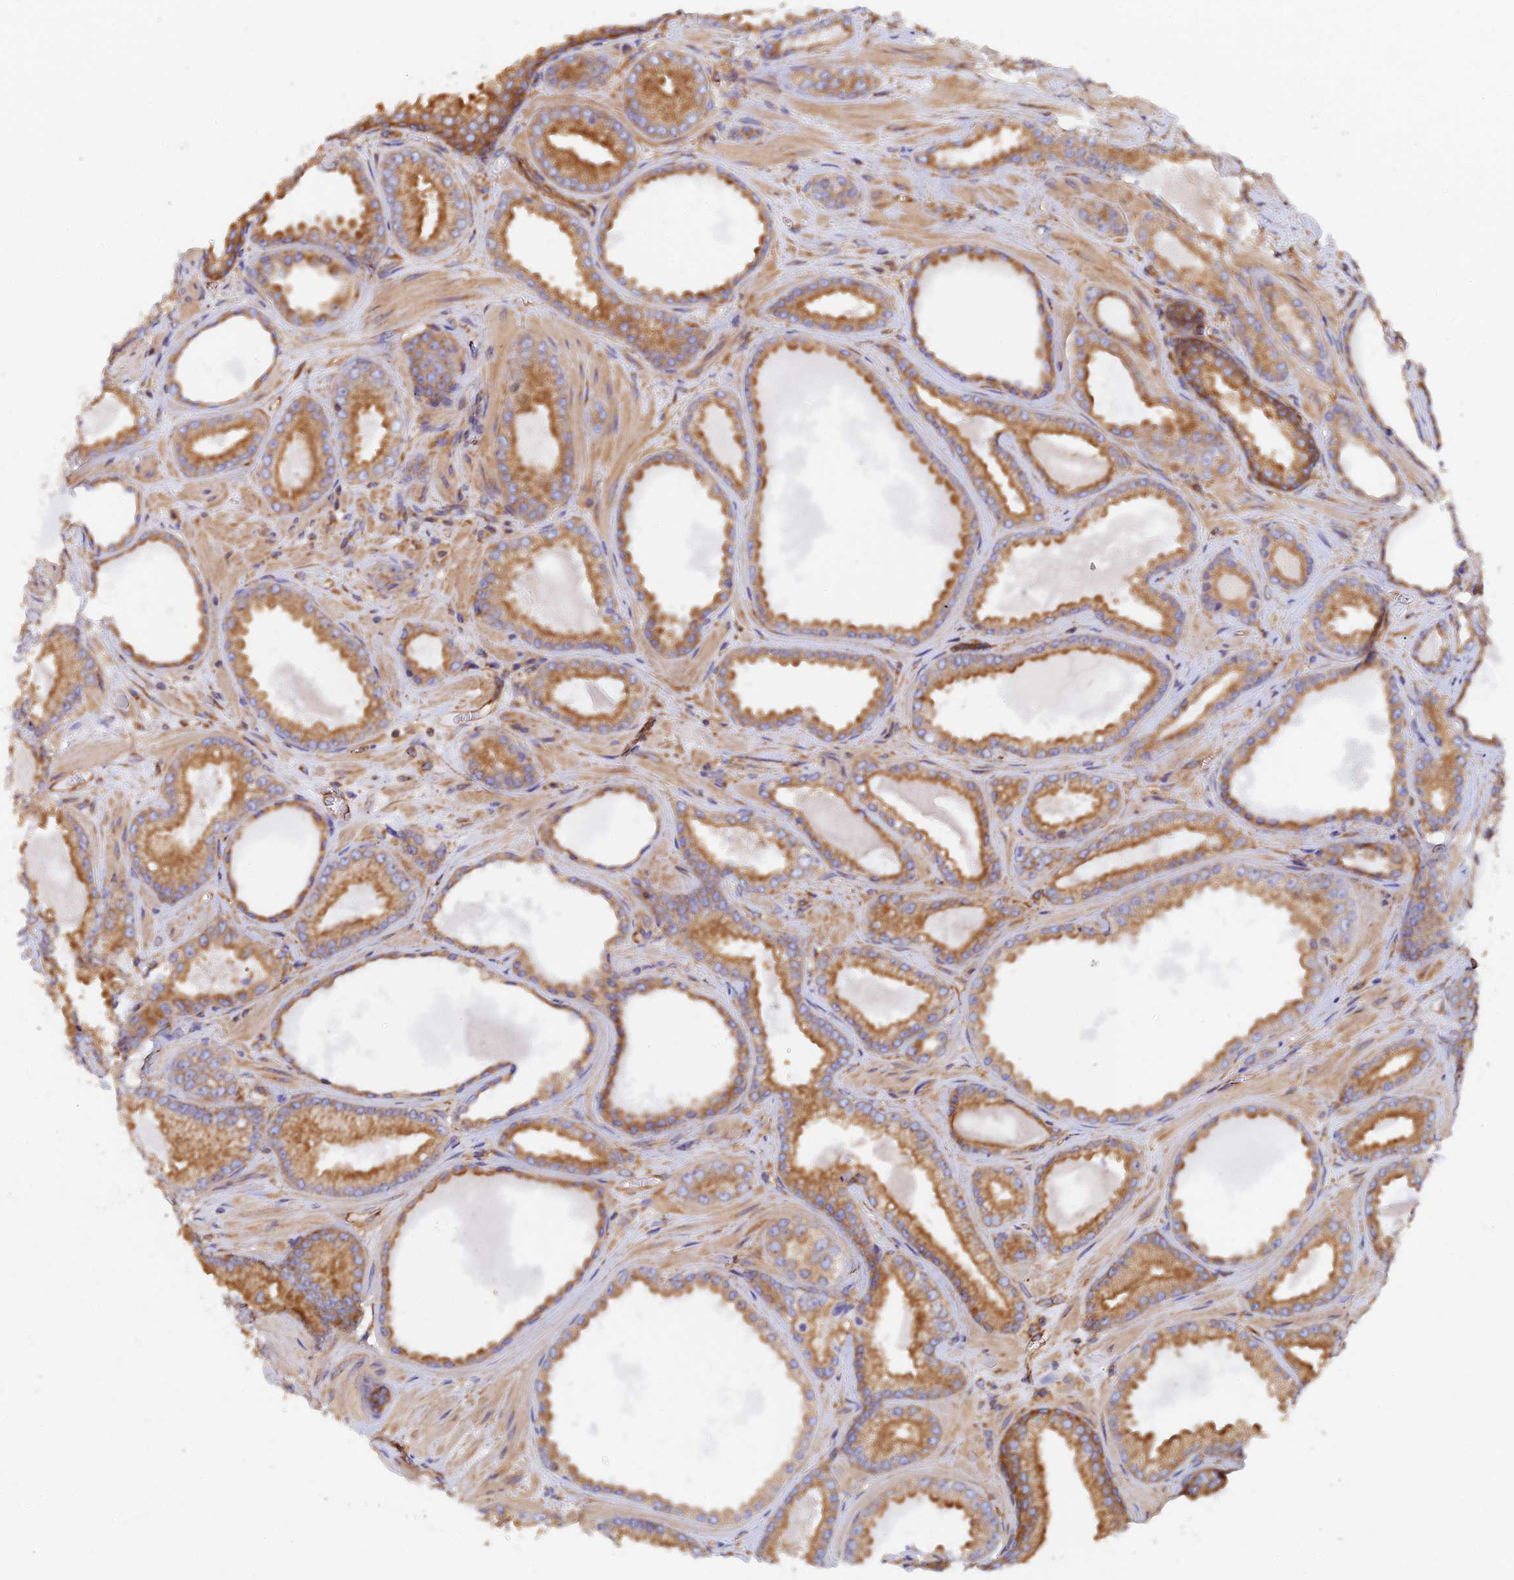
{"staining": {"intensity": "moderate", "quantity": ">75%", "location": "cytoplasmic/membranous"}, "tissue": "prostate cancer", "cell_type": "Tumor cells", "image_type": "cancer", "snomed": [{"axis": "morphology", "description": "Adenocarcinoma, Low grade"}, {"axis": "topography", "description": "Prostate"}], "caption": "The micrograph demonstrates a brown stain indicating the presence of a protein in the cytoplasmic/membranous of tumor cells in prostate cancer (adenocarcinoma (low-grade)). (DAB IHC, brown staining for protein, blue staining for nuclei).", "gene": "DCTN2", "patient": {"sex": "male", "age": 57}}